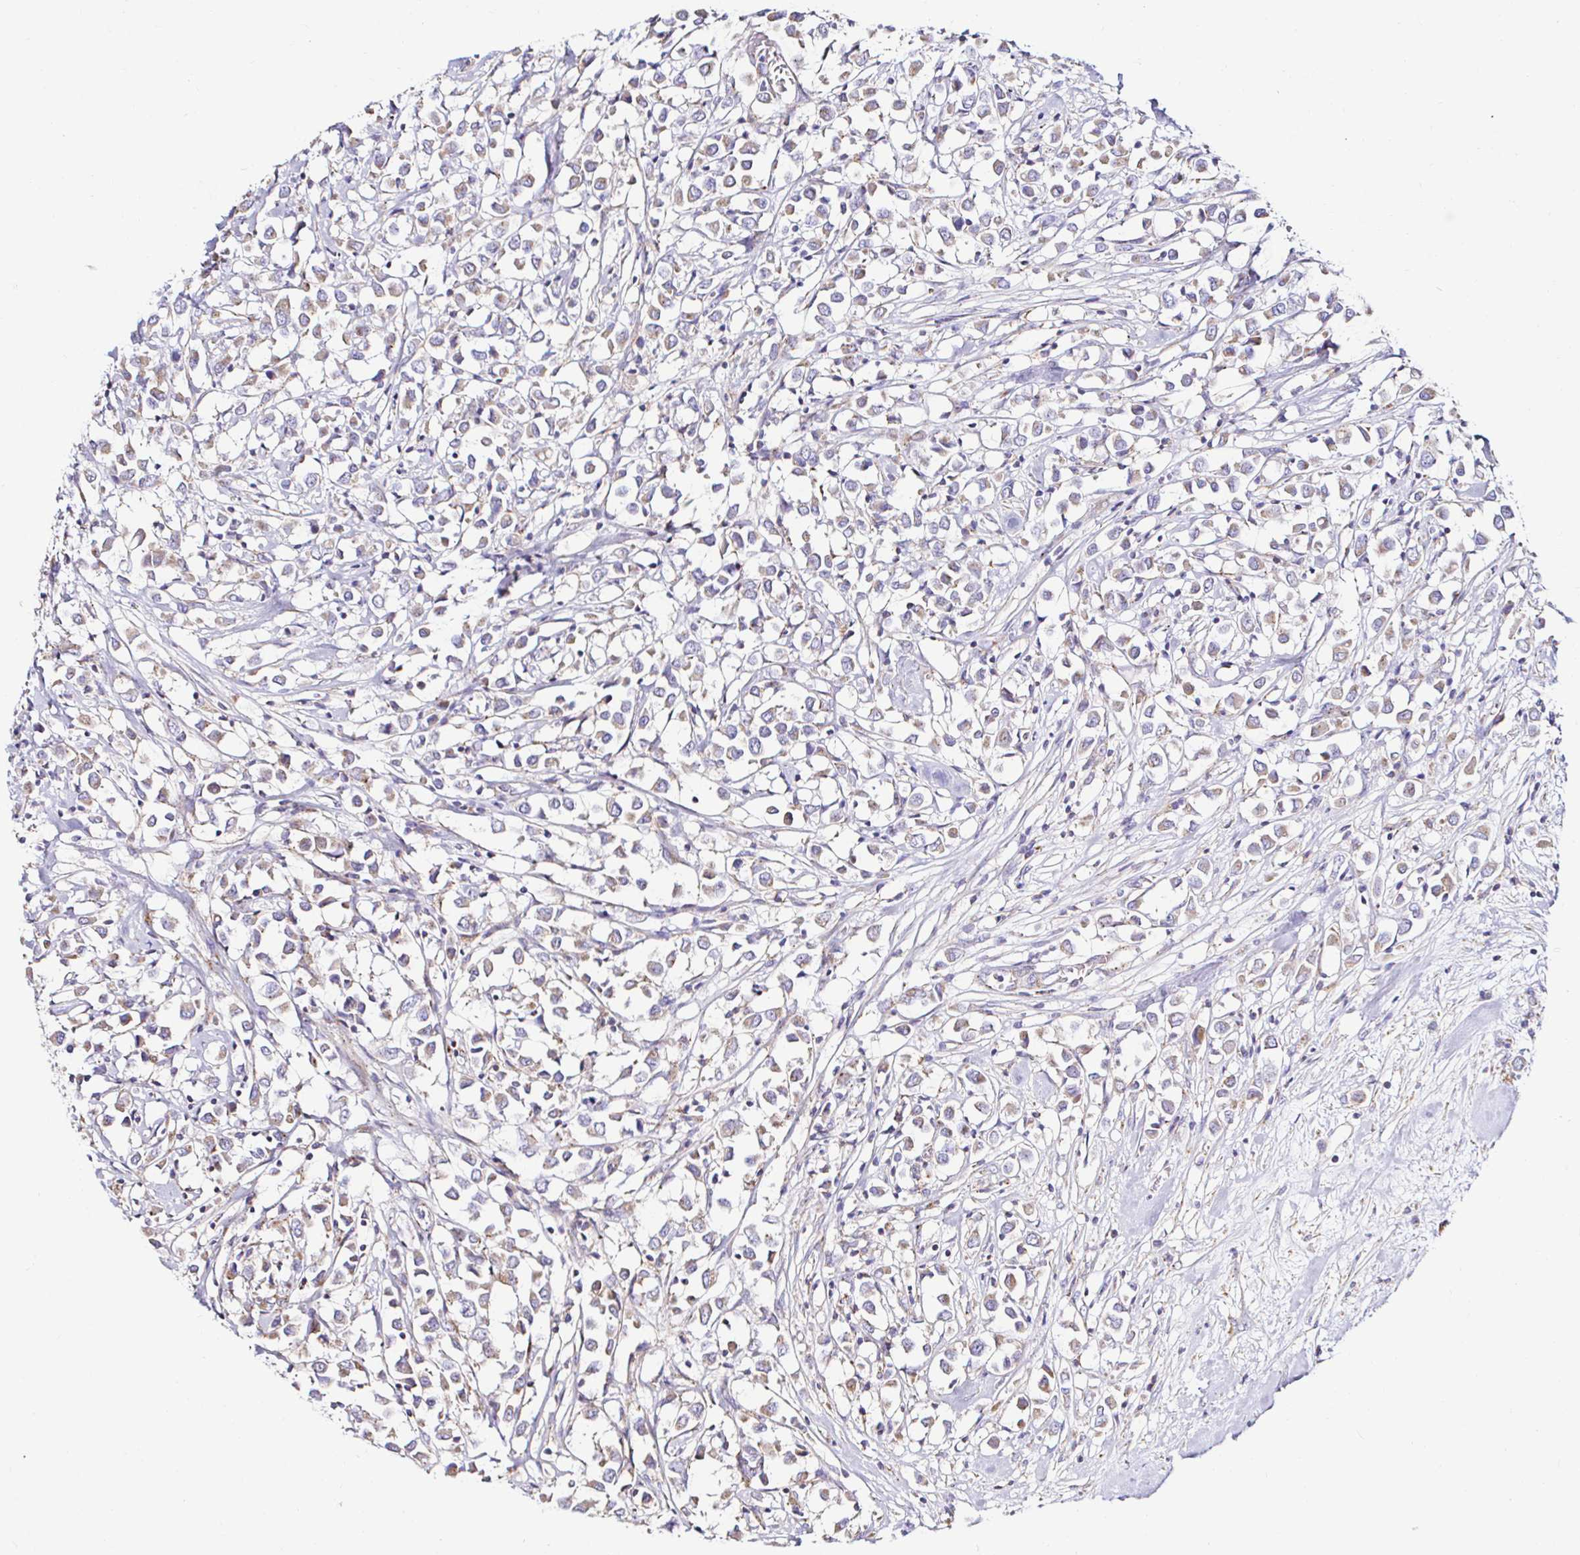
{"staining": {"intensity": "weak", "quantity": ">75%", "location": "cytoplasmic/membranous"}, "tissue": "breast cancer", "cell_type": "Tumor cells", "image_type": "cancer", "snomed": [{"axis": "morphology", "description": "Duct carcinoma"}, {"axis": "topography", "description": "Breast"}], "caption": "Immunohistochemical staining of invasive ductal carcinoma (breast) reveals low levels of weak cytoplasmic/membranous protein positivity in about >75% of tumor cells. The protein of interest is stained brown, and the nuclei are stained in blue (DAB IHC with brightfield microscopy, high magnification).", "gene": "GALNS", "patient": {"sex": "female", "age": 61}}